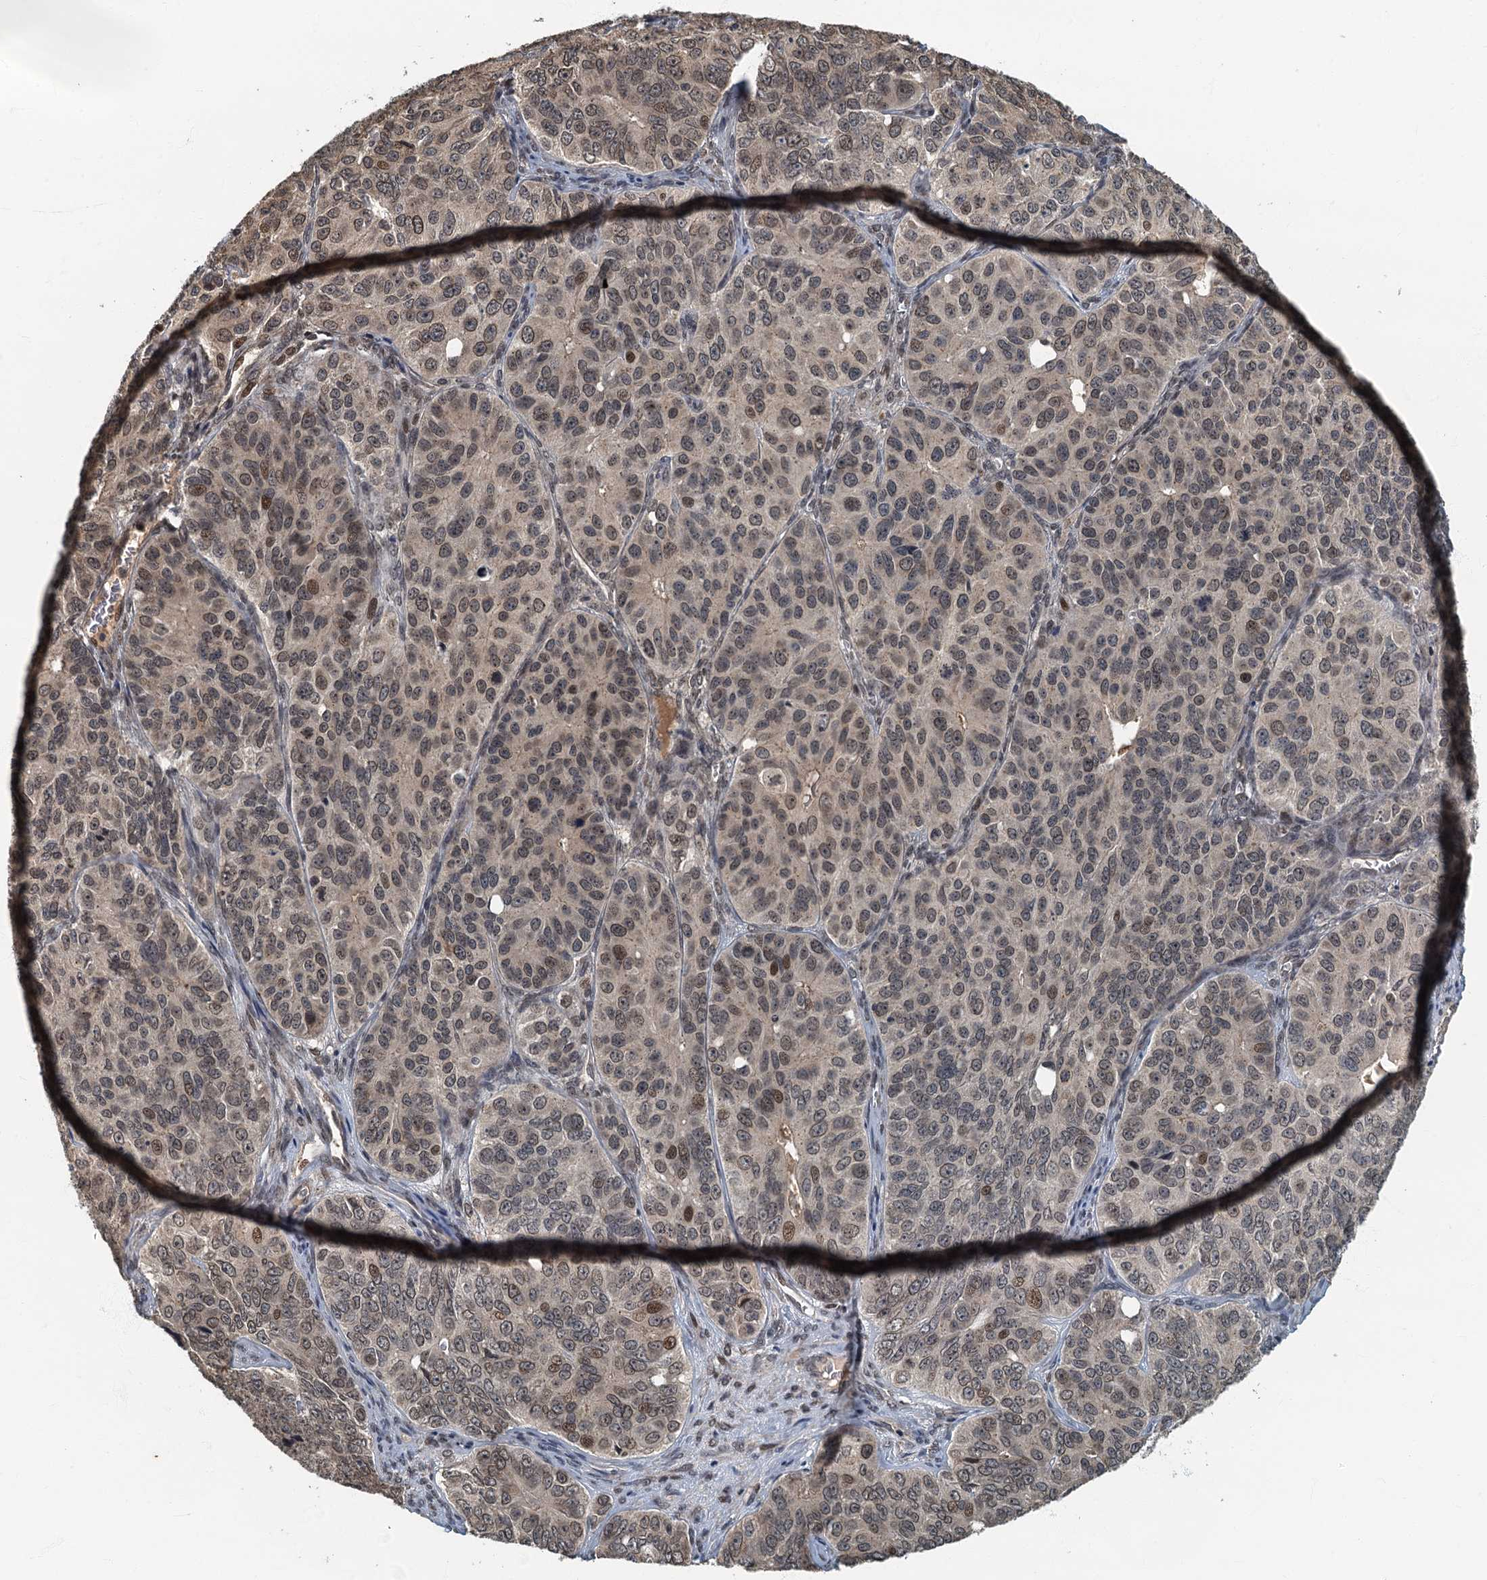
{"staining": {"intensity": "moderate", "quantity": "<25%", "location": "nuclear"}, "tissue": "ovarian cancer", "cell_type": "Tumor cells", "image_type": "cancer", "snomed": [{"axis": "morphology", "description": "Carcinoma, endometroid"}, {"axis": "topography", "description": "Ovary"}], "caption": "Moderate nuclear protein expression is present in about <25% of tumor cells in endometroid carcinoma (ovarian). (Brightfield microscopy of DAB IHC at high magnification).", "gene": "CKAP2L", "patient": {"sex": "female", "age": 51}}